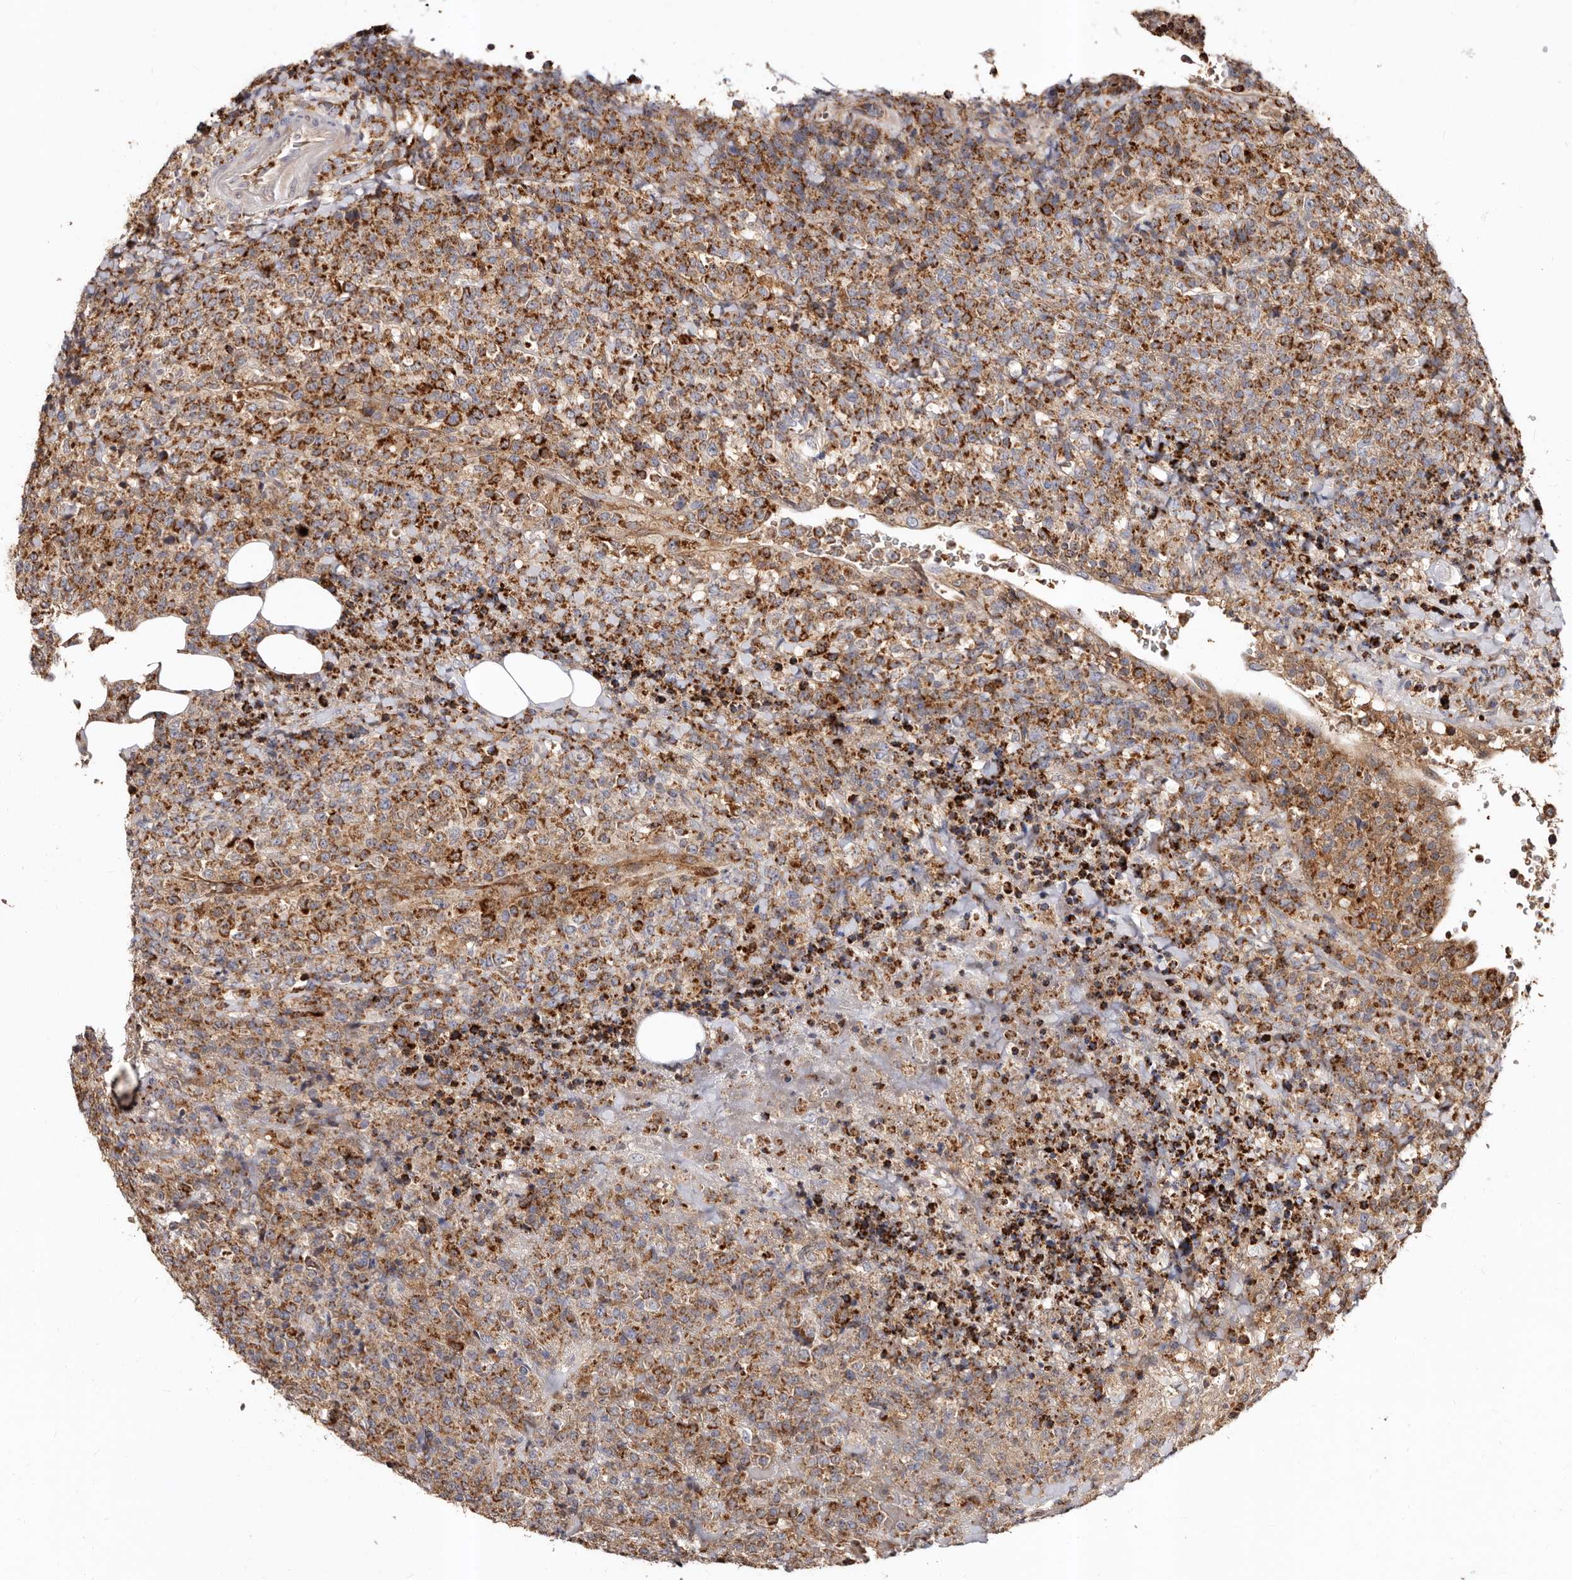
{"staining": {"intensity": "moderate", "quantity": ">75%", "location": "cytoplasmic/membranous"}, "tissue": "lymphoma", "cell_type": "Tumor cells", "image_type": "cancer", "snomed": [{"axis": "morphology", "description": "Malignant lymphoma, non-Hodgkin's type, High grade"}, {"axis": "topography", "description": "Lymph node"}], "caption": "Brown immunohistochemical staining in lymphoma displays moderate cytoplasmic/membranous staining in about >75% of tumor cells.", "gene": "BAX", "patient": {"sex": "male", "age": 13}}